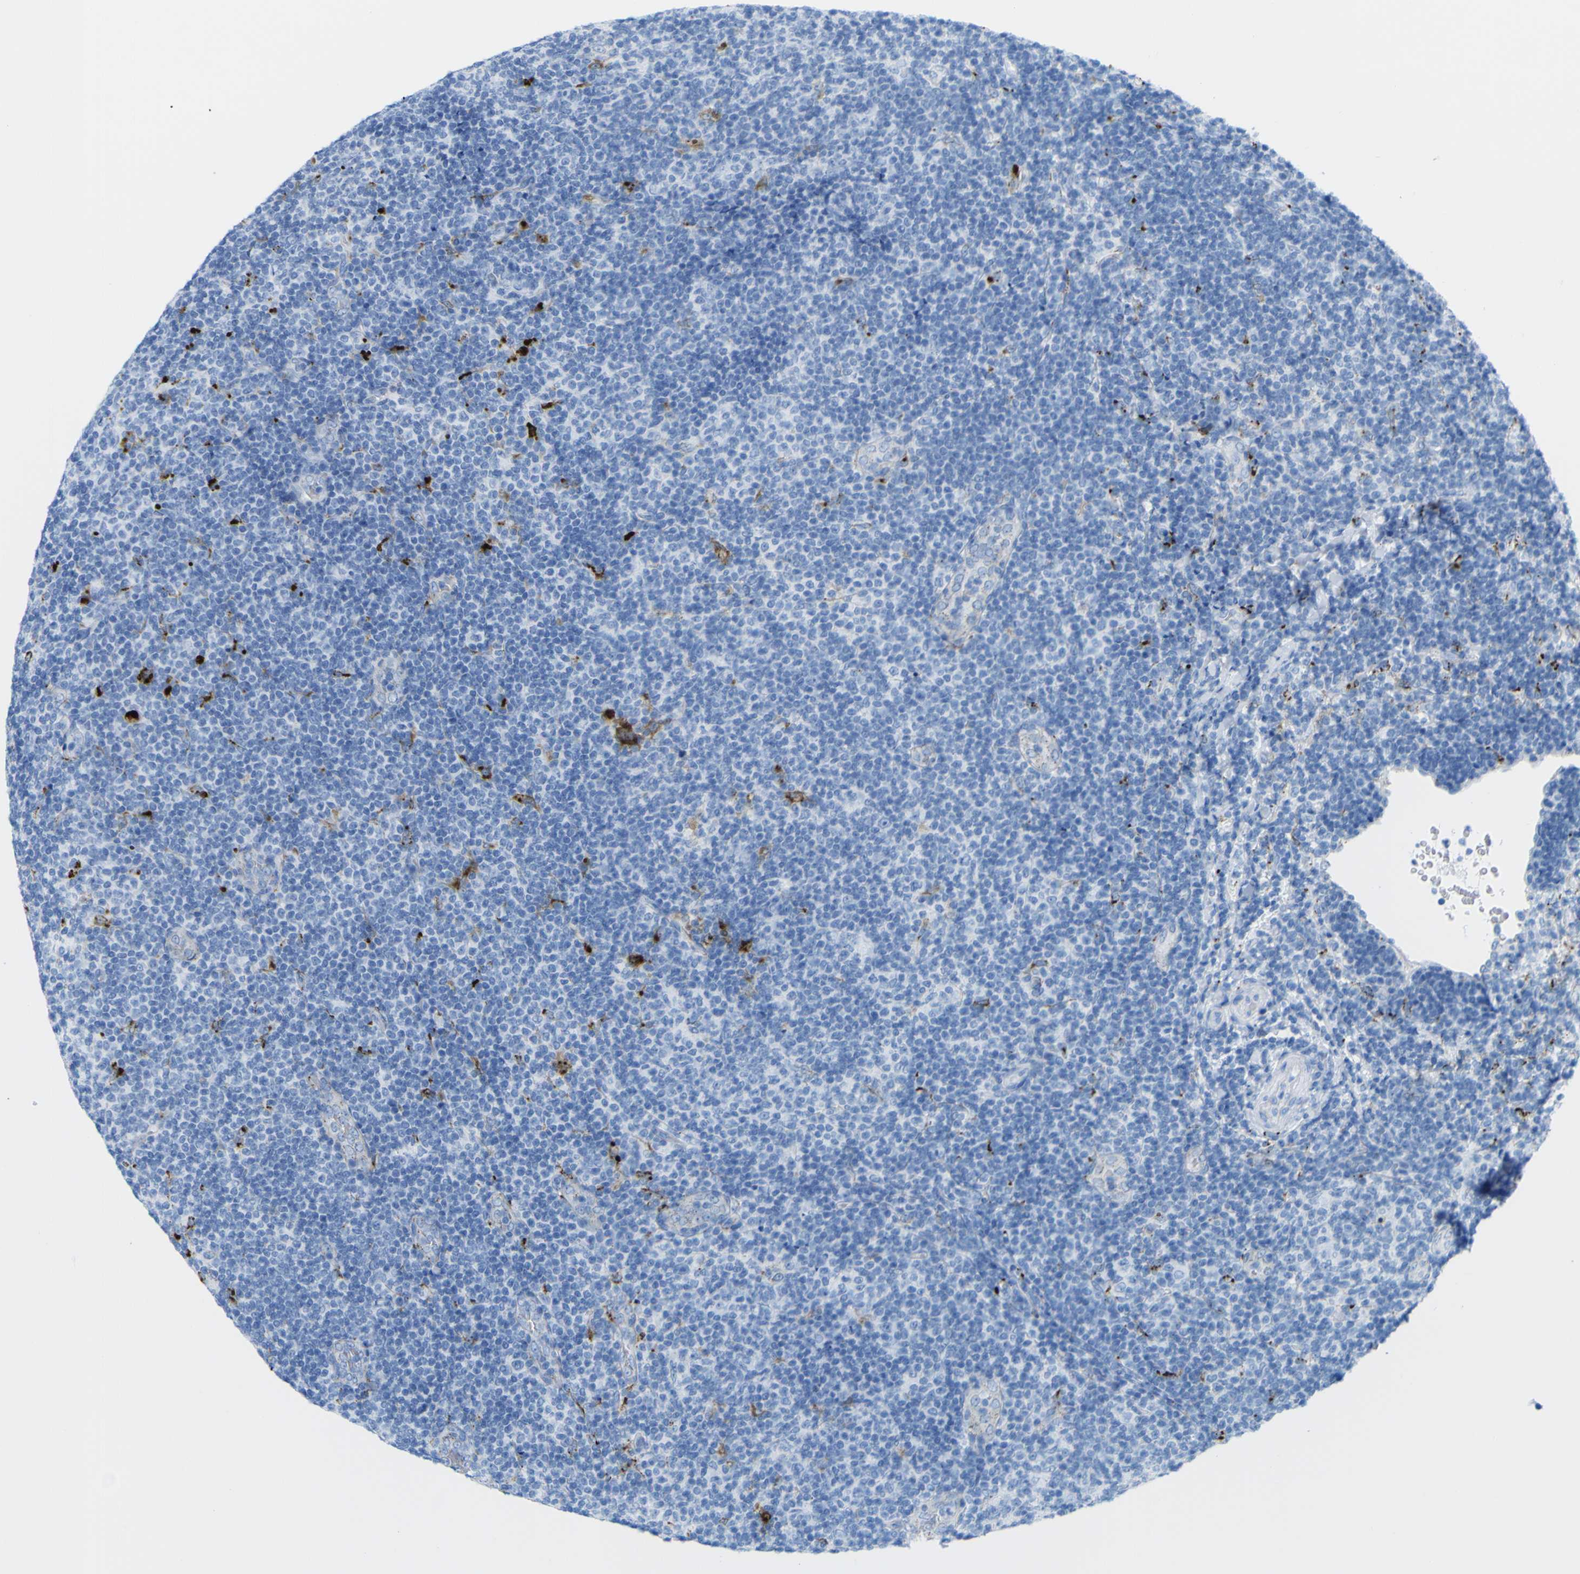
{"staining": {"intensity": "negative", "quantity": "none", "location": "none"}, "tissue": "lymphoma", "cell_type": "Tumor cells", "image_type": "cancer", "snomed": [{"axis": "morphology", "description": "Malignant lymphoma, non-Hodgkin's type, Low grade"}, {"axis": "topography", "description": "Lymph node"}], "caption": "IHC histopathology image of human low-grade malignant lymphoma, non-Hodgkin's type stained for a protein (brown), which demonstrates no staining in tumor cells.", "gene": "PLD3", "patient": {"sex": "male", "age": 83}}